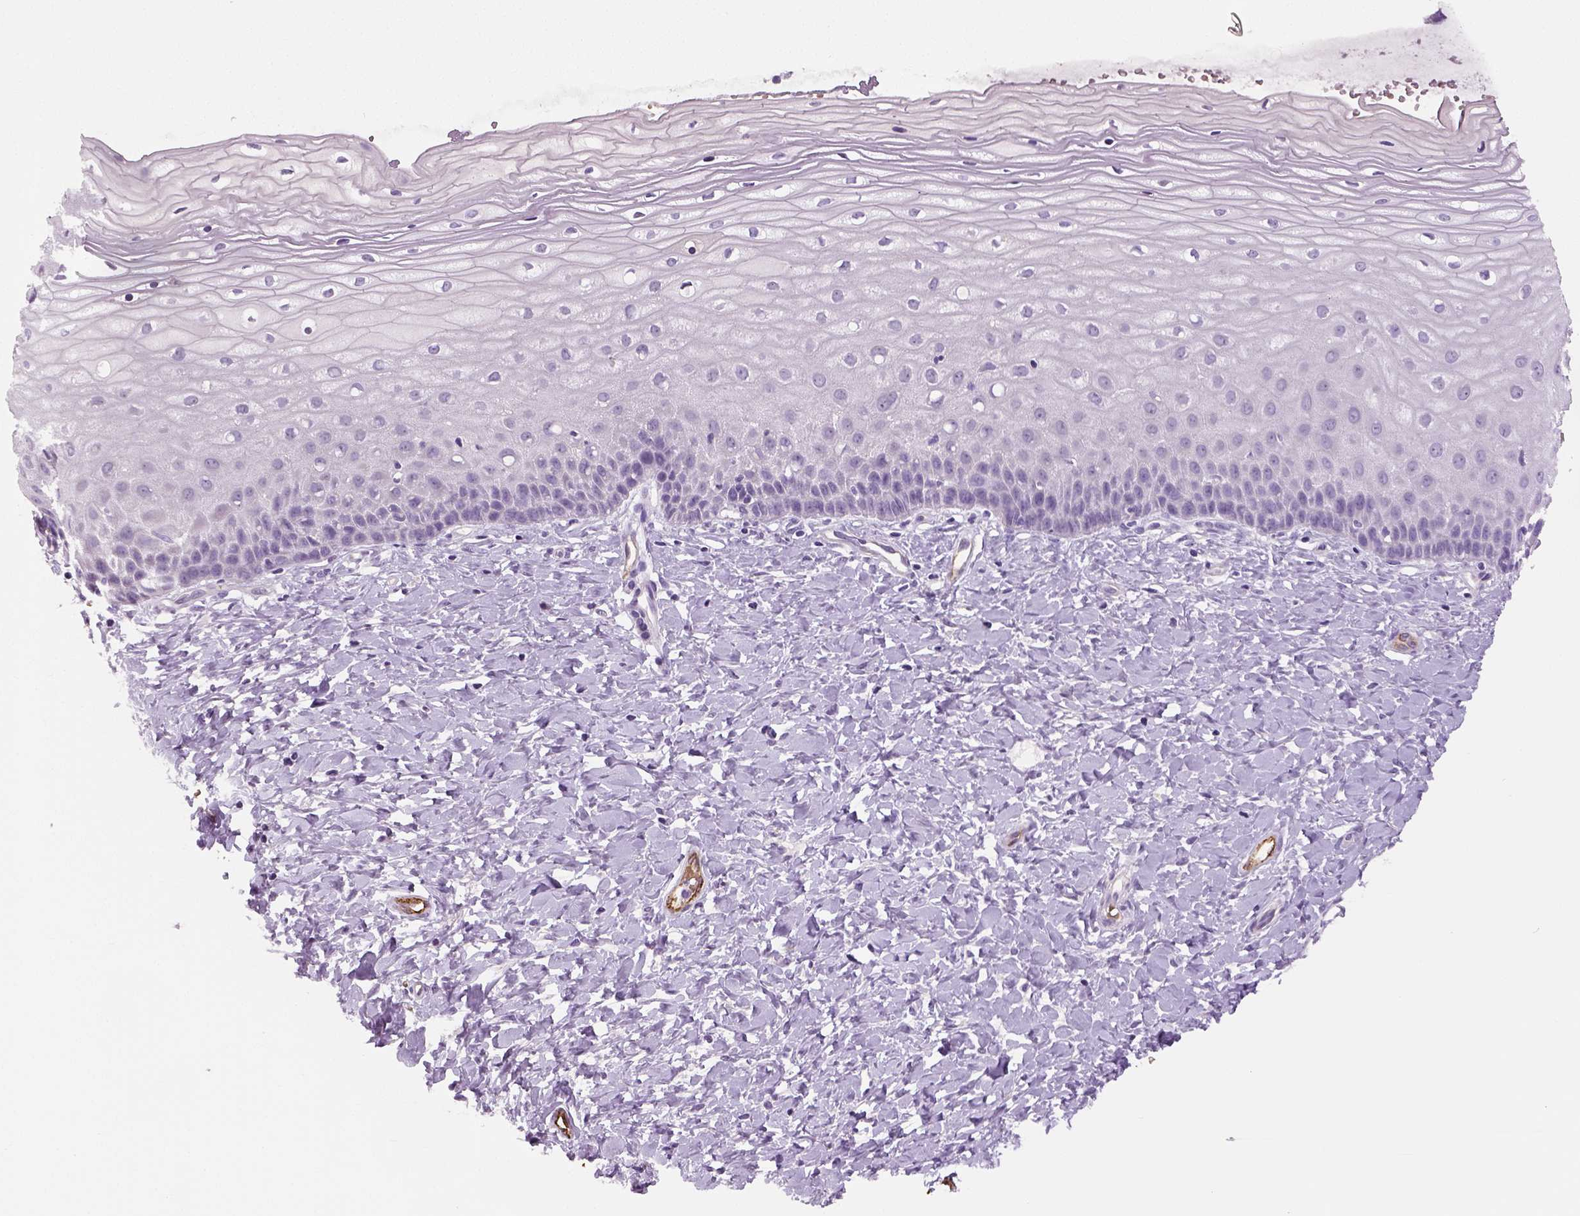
{"staining": {"intensity": "negative", "quantity": "none", "location": "none"}, "tissue": "cervix", "cell_type": "Glandular cells", "image_type": "normal", "snomed": [{"axis": "morphology", "description": "Normal tissue, NOS"}, {"axis": "topography", "description": "Cervix"}], "caption": "A high-resolution image shows IHC staining of unremarkable cervix, which reveals no significant positivity in glandular cells. (DAB (3,3'-diaminobenzidine) IHC, high magnification).", "gene": "ENSG00000250349", "patient": {"sex": "female", "age": 37}}